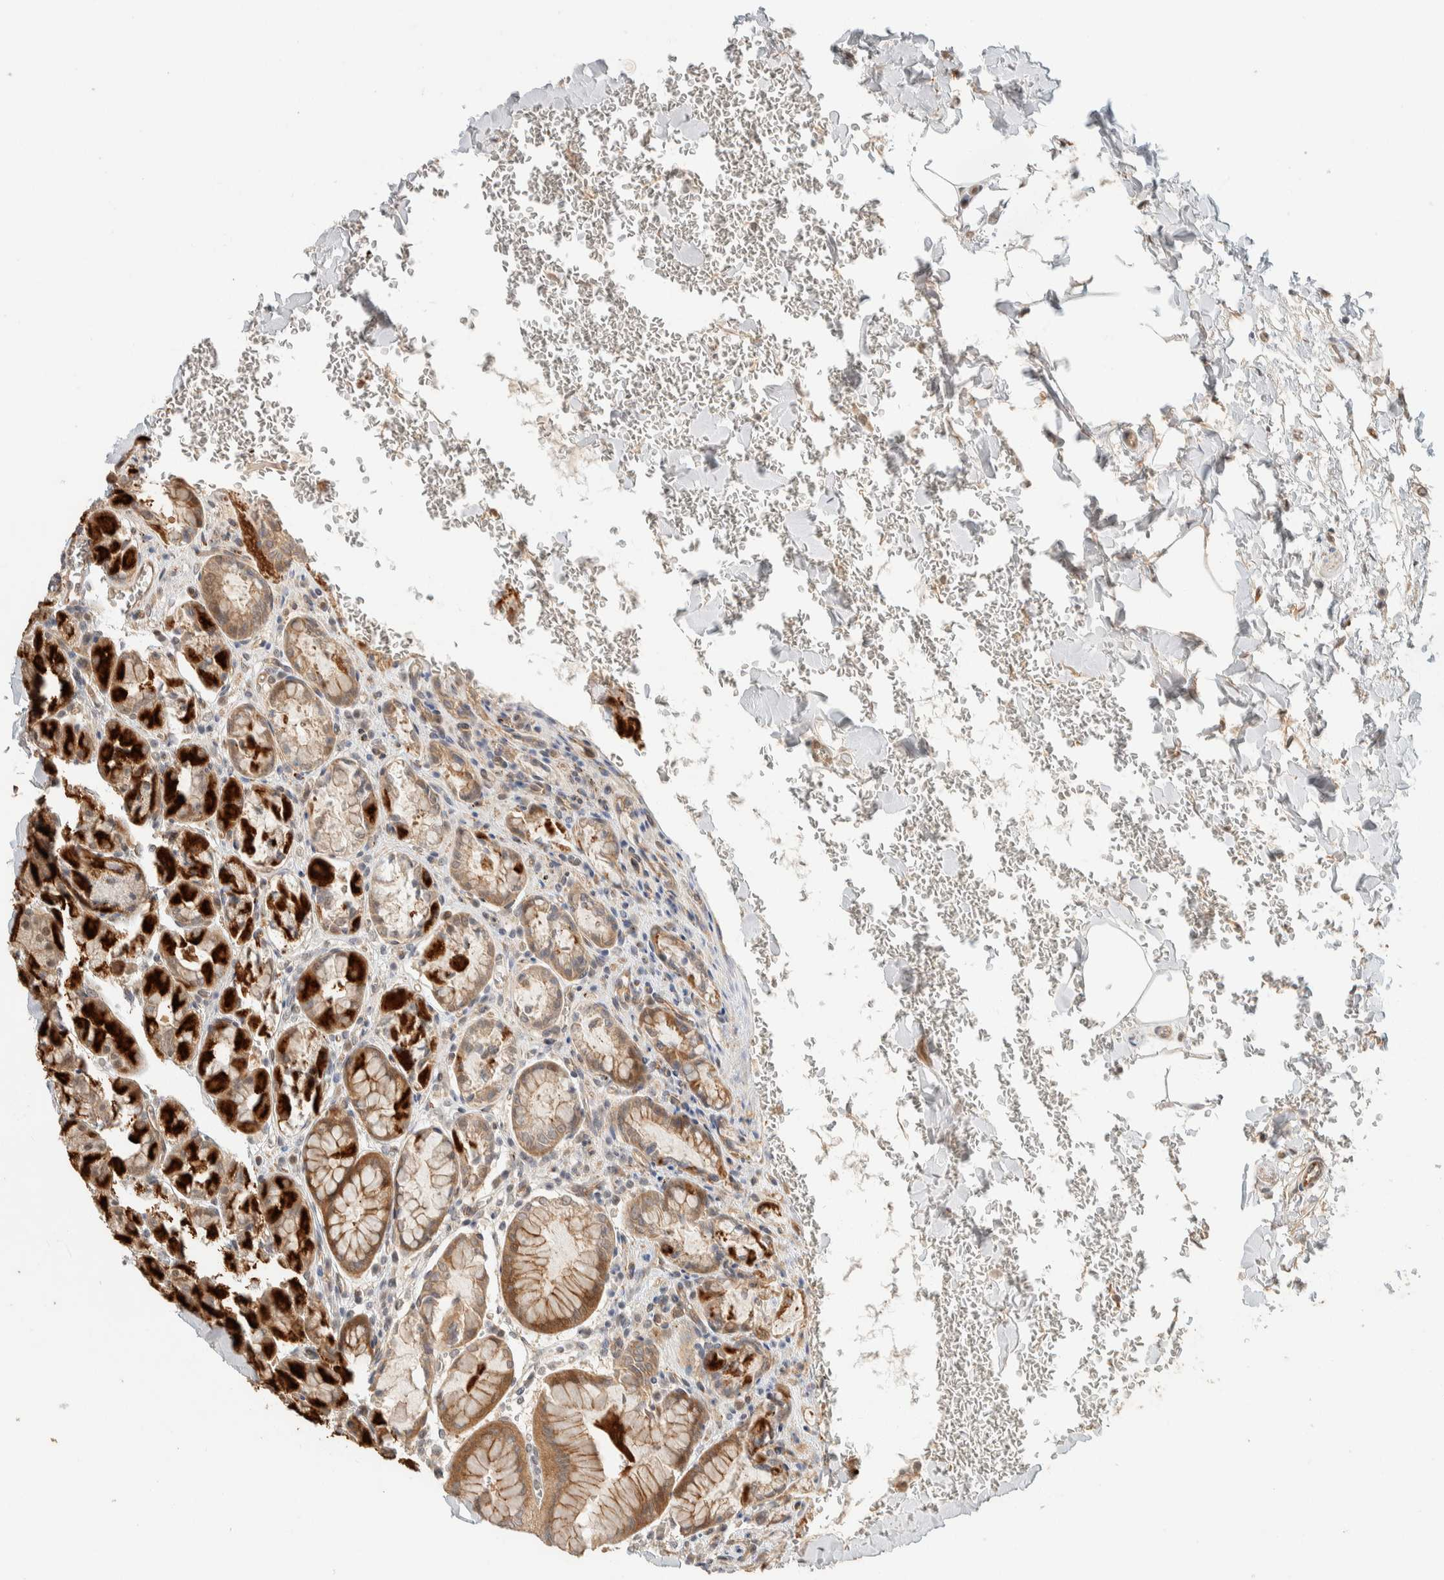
{"staining": {"intensity": "strong", "quantity": "25%-75%", "location": "cytoplasmic/membranous"}, "tissue": "stomach", "cell_type": "Glandular cells", "image_type": "normal", "snomed": [{"axis": "morphology", "description": "Normal tissue, NOS"}, {"axis": "topography", "description": "Stomach"}], "caption": "Protein expression analysis of benign stomach demonstrates strong cytoplasmic/membranous expression in about 25%-75% of glandular cells.", "gene": "ZBTB2", "patient": {"sex": "male", "age": 42}}